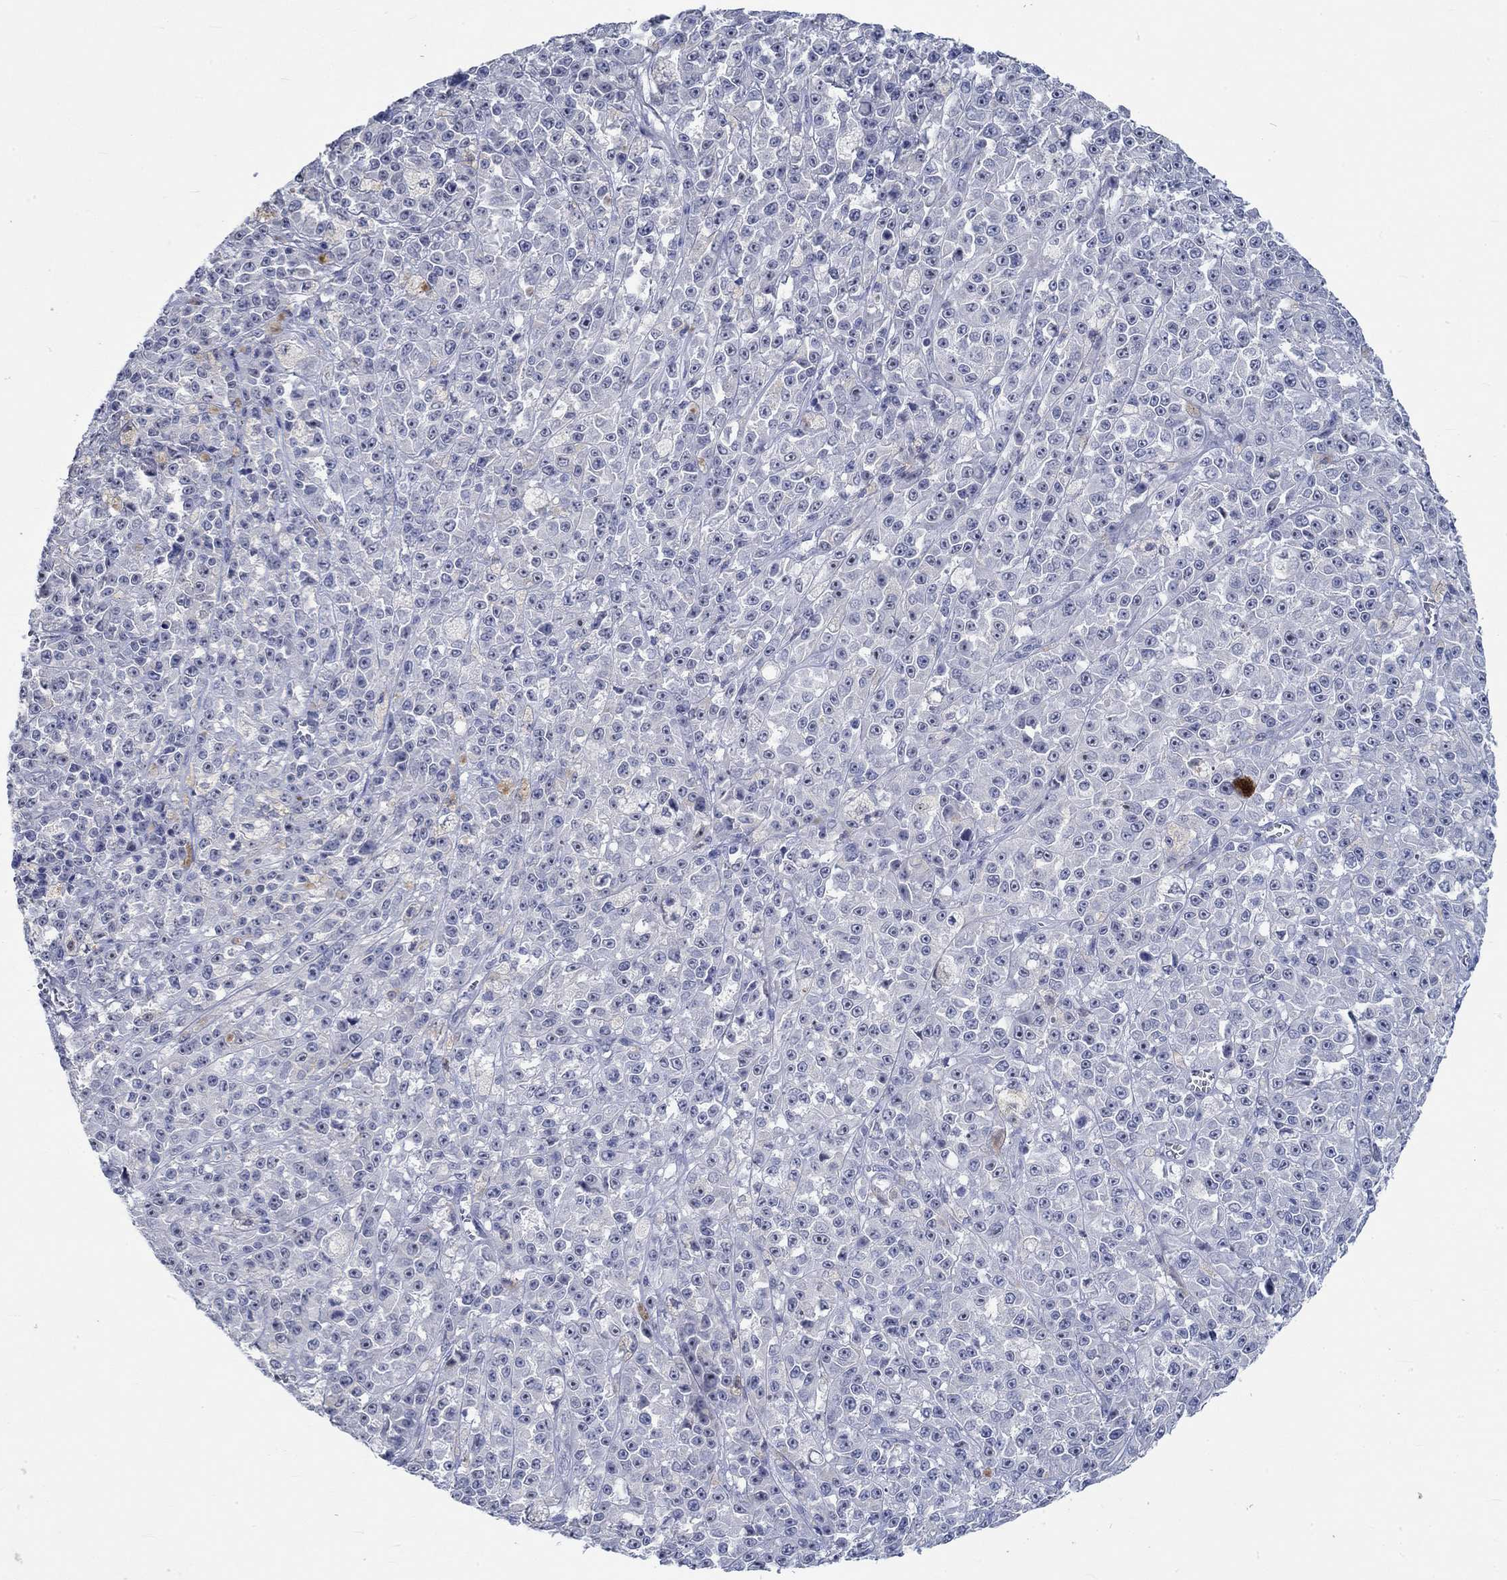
{"staining": {"intensity": "negative", "quantity": "none", "location": "none"}, "tissue": "melanoma", "cell_type": "Tumor cells", "image_type": "cancer", "snomed": [{"axis": "morphology", "description": "Malignant melanoma, NOS"}, {"axis": "topography", "description": "Skin"}], "caption": "Melanoma was stained to show a protein in brown. There is no significant staining in tumor cells. Brightfield microscopy of immunohistochemistry (IHC) stained with DAB (brown) and hematoxylin (blue), captured at high magnification.", "gene": "C4orf47", "patient": {"sex": "female", "age": 58}}